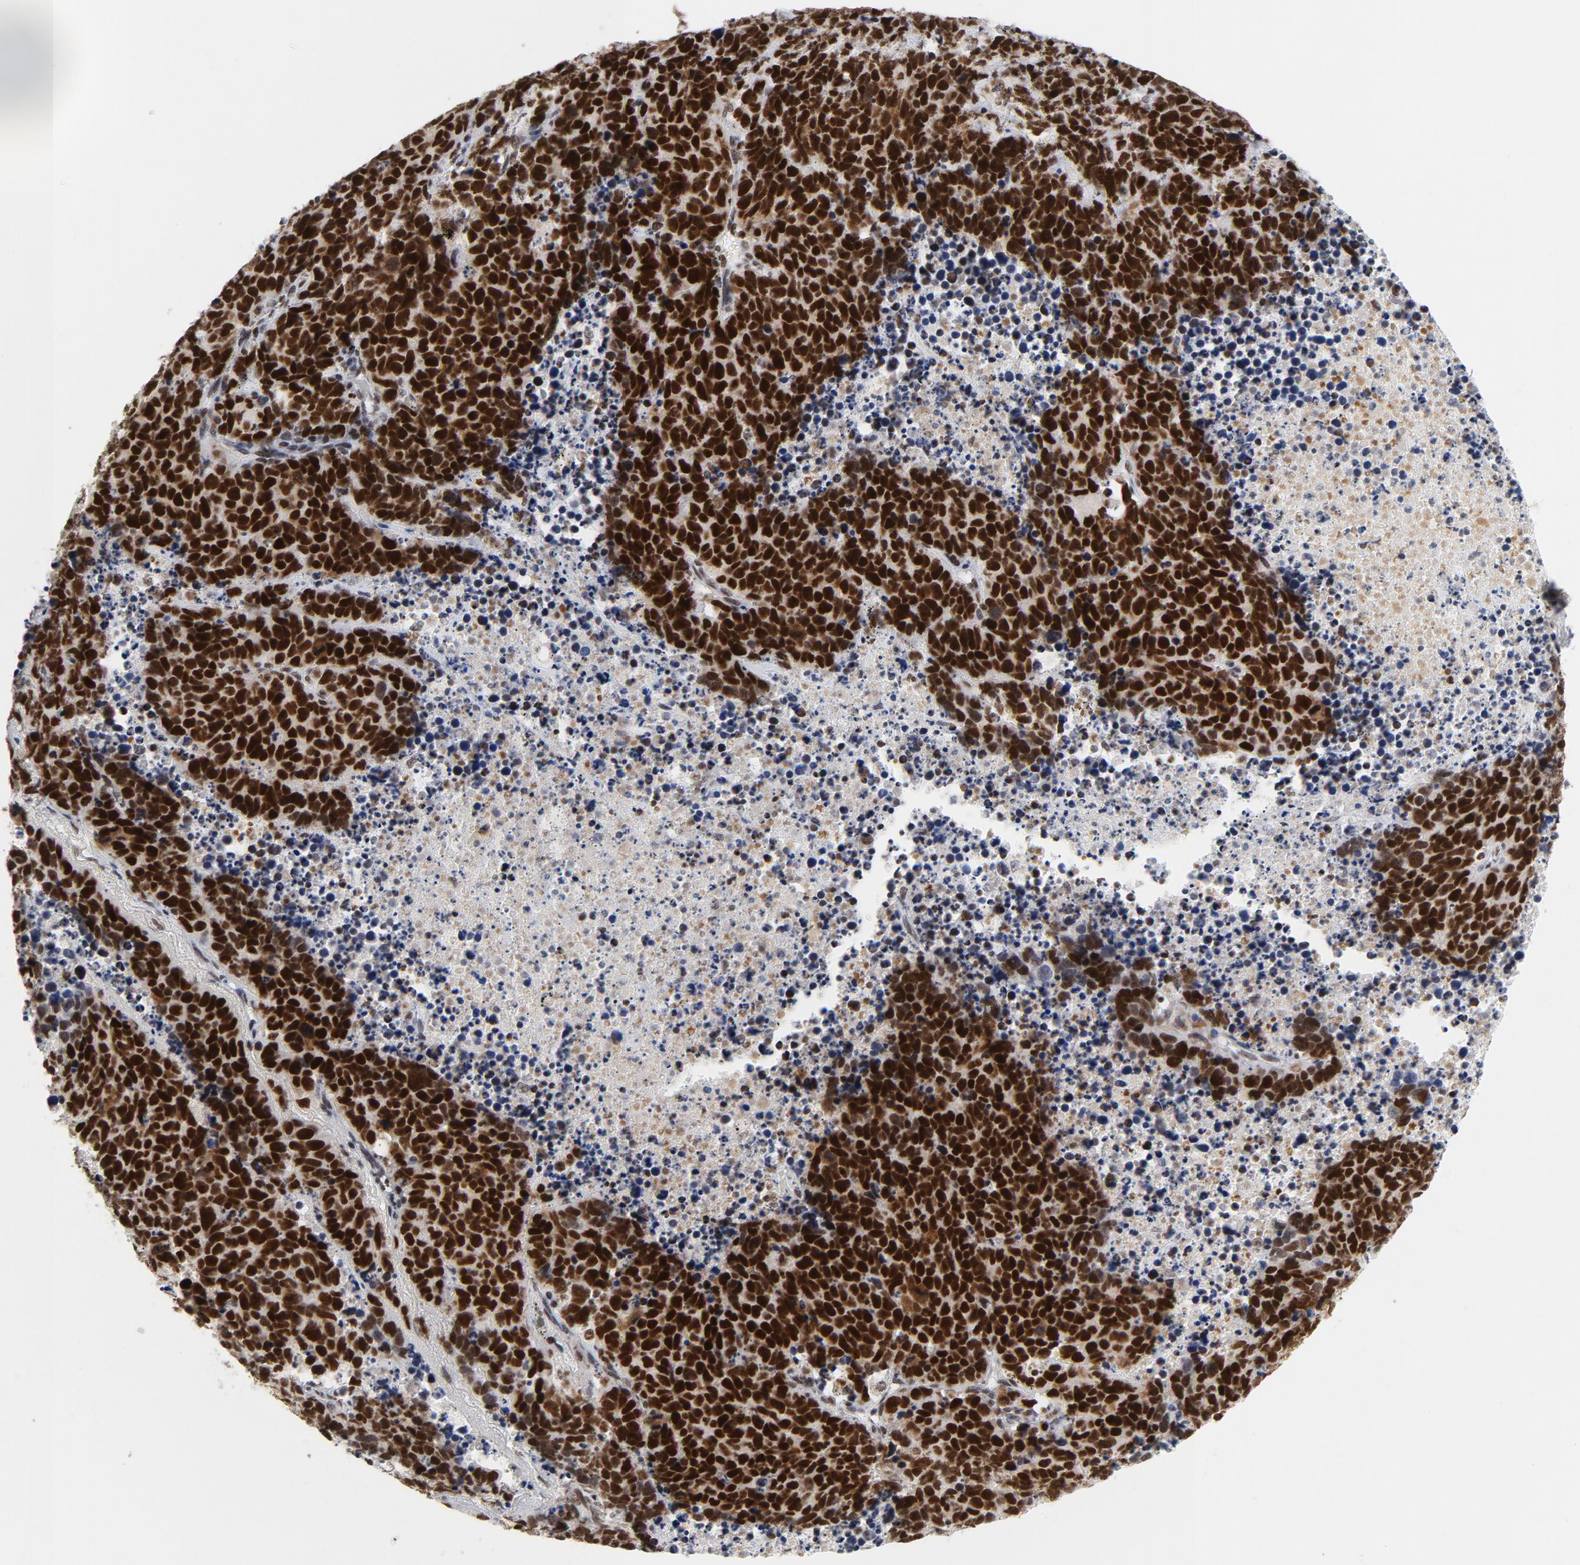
{"staining": {"intensity": "strong", "quantity": ">75%", "location": "nuclear"}, "tissue": "lung cancer", "cell_type": "Tumor cells", "image_type": "cancer", "snomed": [{"axis": "morphology", "description": "Carcinoid, malignant, NOS"}, {"axis": "topography", "description": "Lung"}], "caption": "An image showing strong nuclear expression in approximately >75% of tumor cells in carcinoid (malignant) (lung), as visualized by brown immunohistochemical staining.", "gene": "RFC4", "patient": {"sex": "male", "age": 60}}